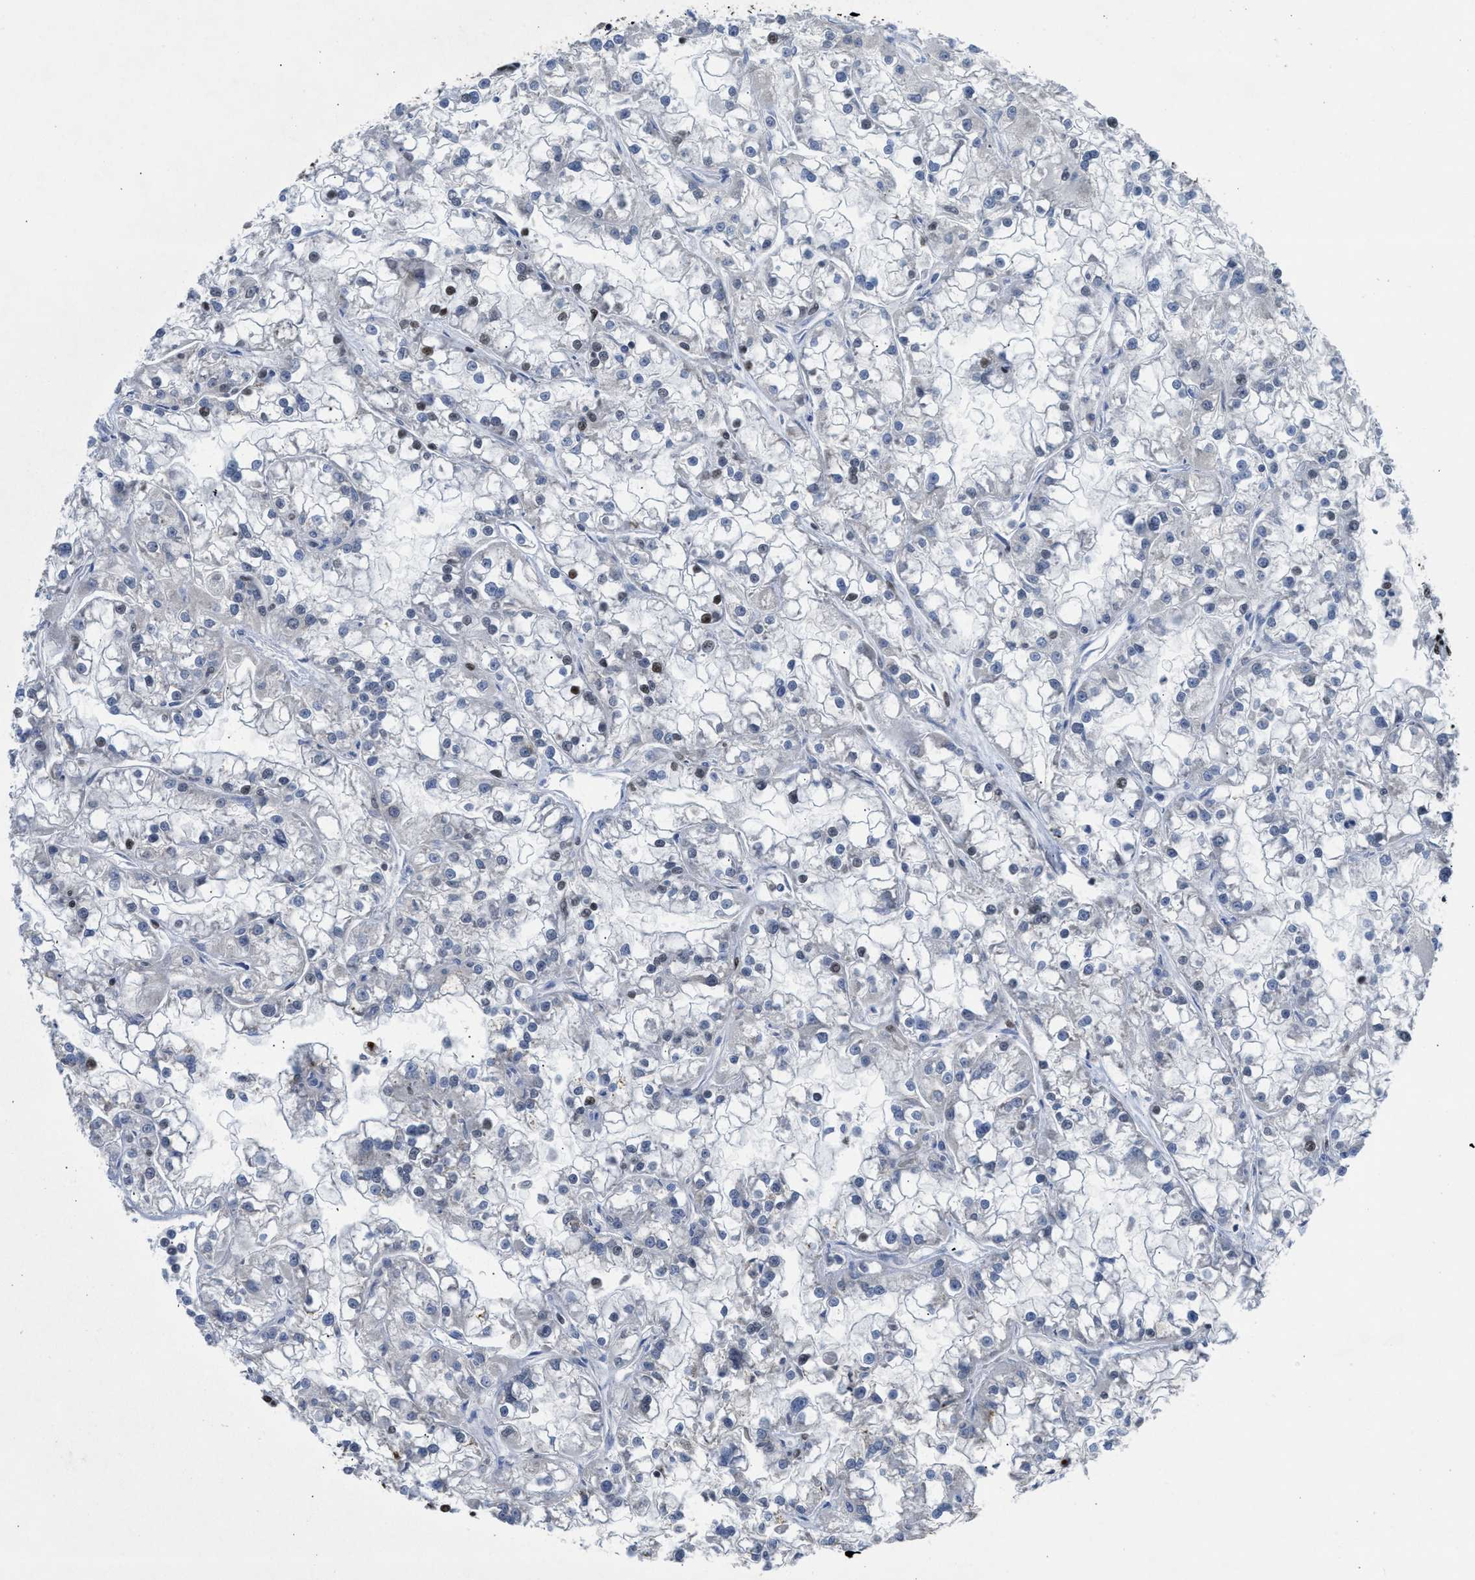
{"staining": {"intensity": "moderate", "quantity": "<25%", "location": "nuclear"}, "tissue": "renal cancer", "cell_type": "Tumor cells", "image_type": "cancer", "snomed": [{"axis": "morphology", "description": "Adenocarcinoma, NOS"}, {"axis": "topography", "description": "Kidney"}], "caption": "Renal cancer (adenocarcinoma) stained with a brown dye shows moderate nuclear positive staining in approximately <25% of tumor cells.", "gene": "SCAF4", "patient": {"sex": "female", "age": 52}}